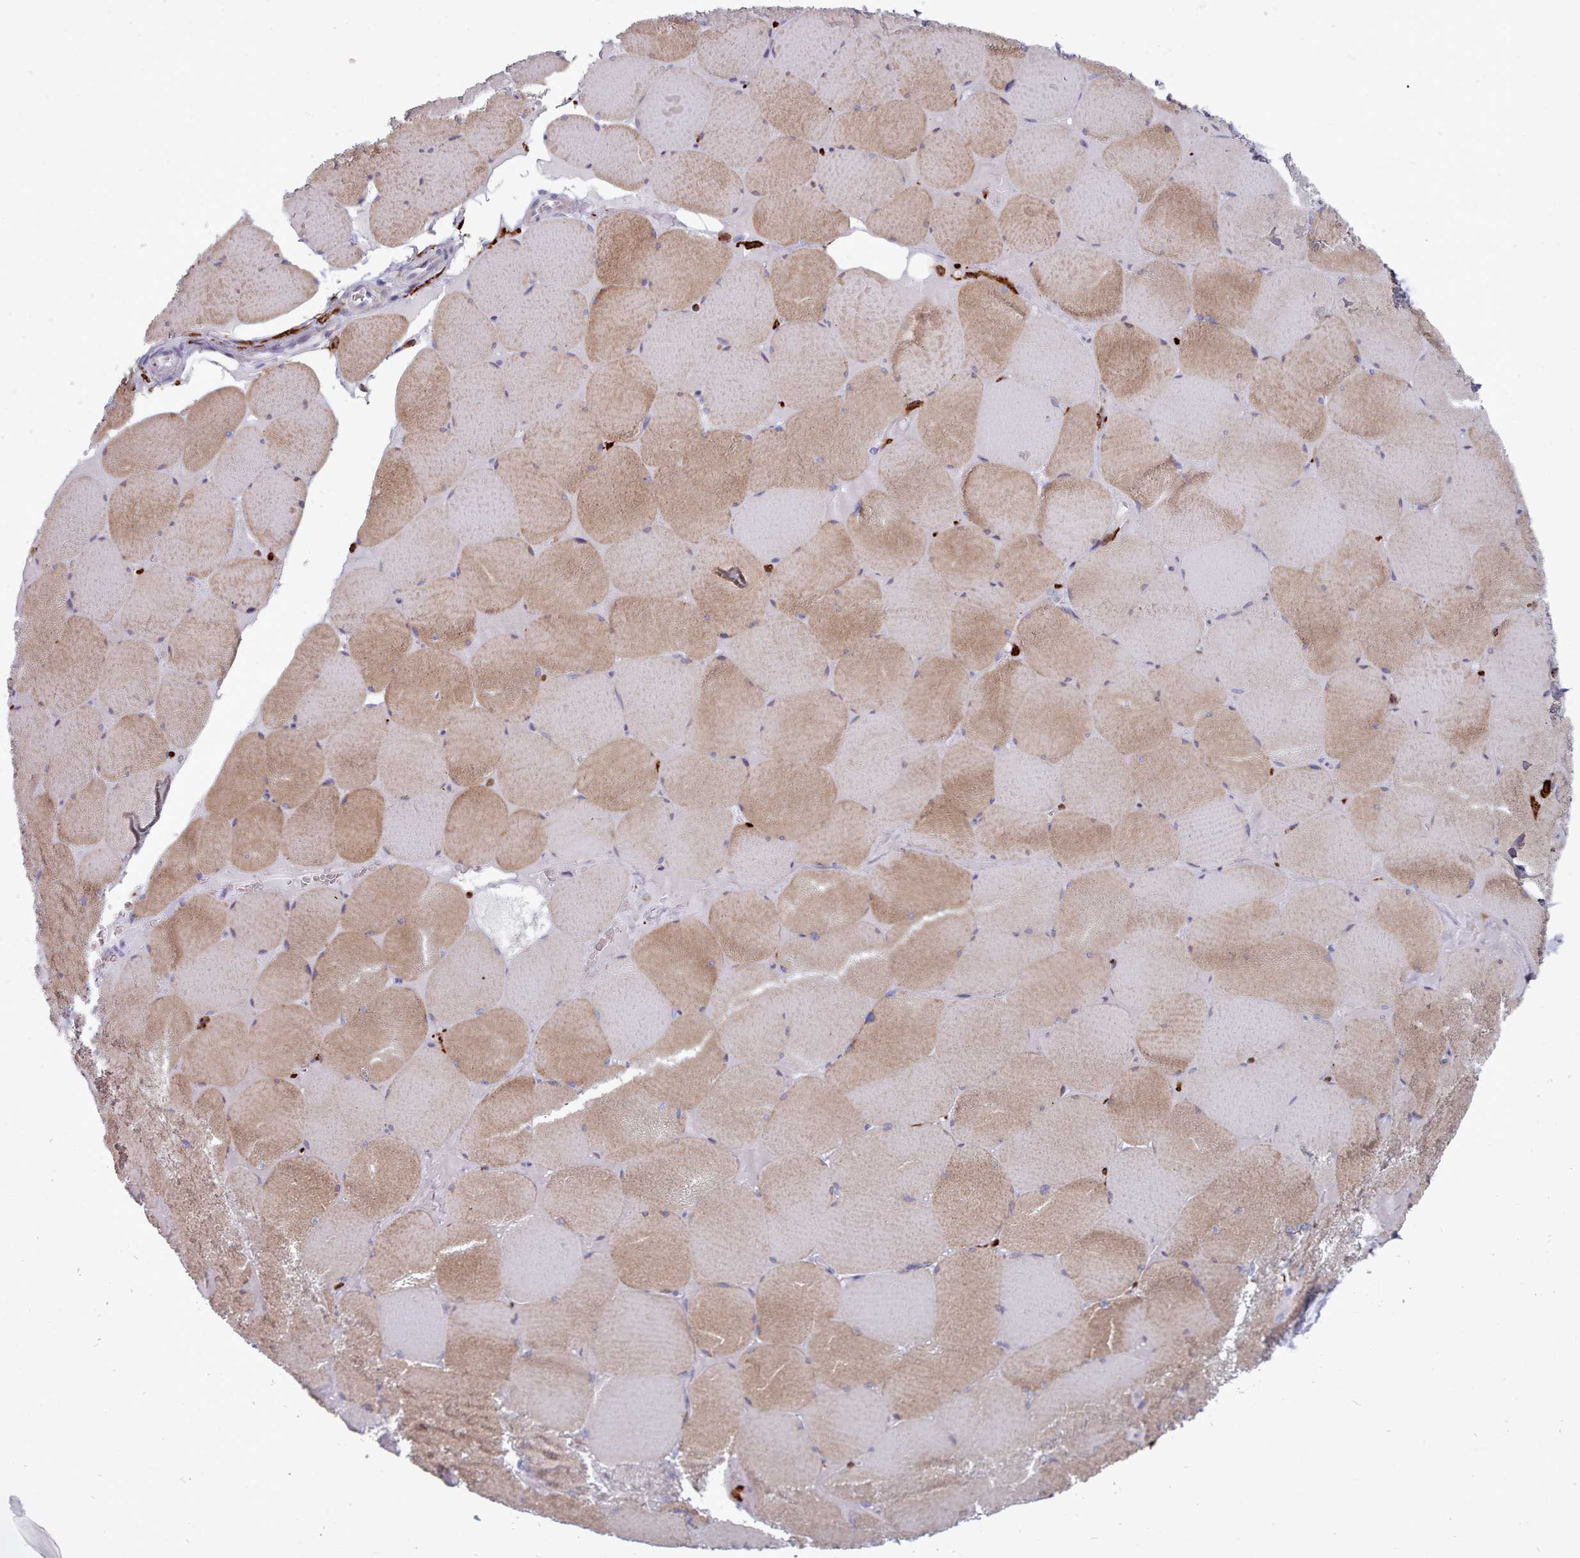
{"staining": {"intensity": "moderate", "quantity": ">75%", "location": "cytoplasmic/membranous"}, "tissue": "skeletal muscle", "cell_type": "Myocytes", "image_type": "normal", "snomed": [{"axis": "morphology", "description": "Normal tissue, NOS"}, {"axis": "topography", "description": "Skeletal muscle"}, {"axis": "topography", "description": "Head-Neck"}], "caption": "The immunohistochemical stain labels moderate cytoplasmic/membranous staining in myocytes of unremarkable skeletal muscle. (Brightfield microscopy of DAB IHC at high magnification).", "gene": "AIF1", "patient": {"sex": "male", "age": 66}}